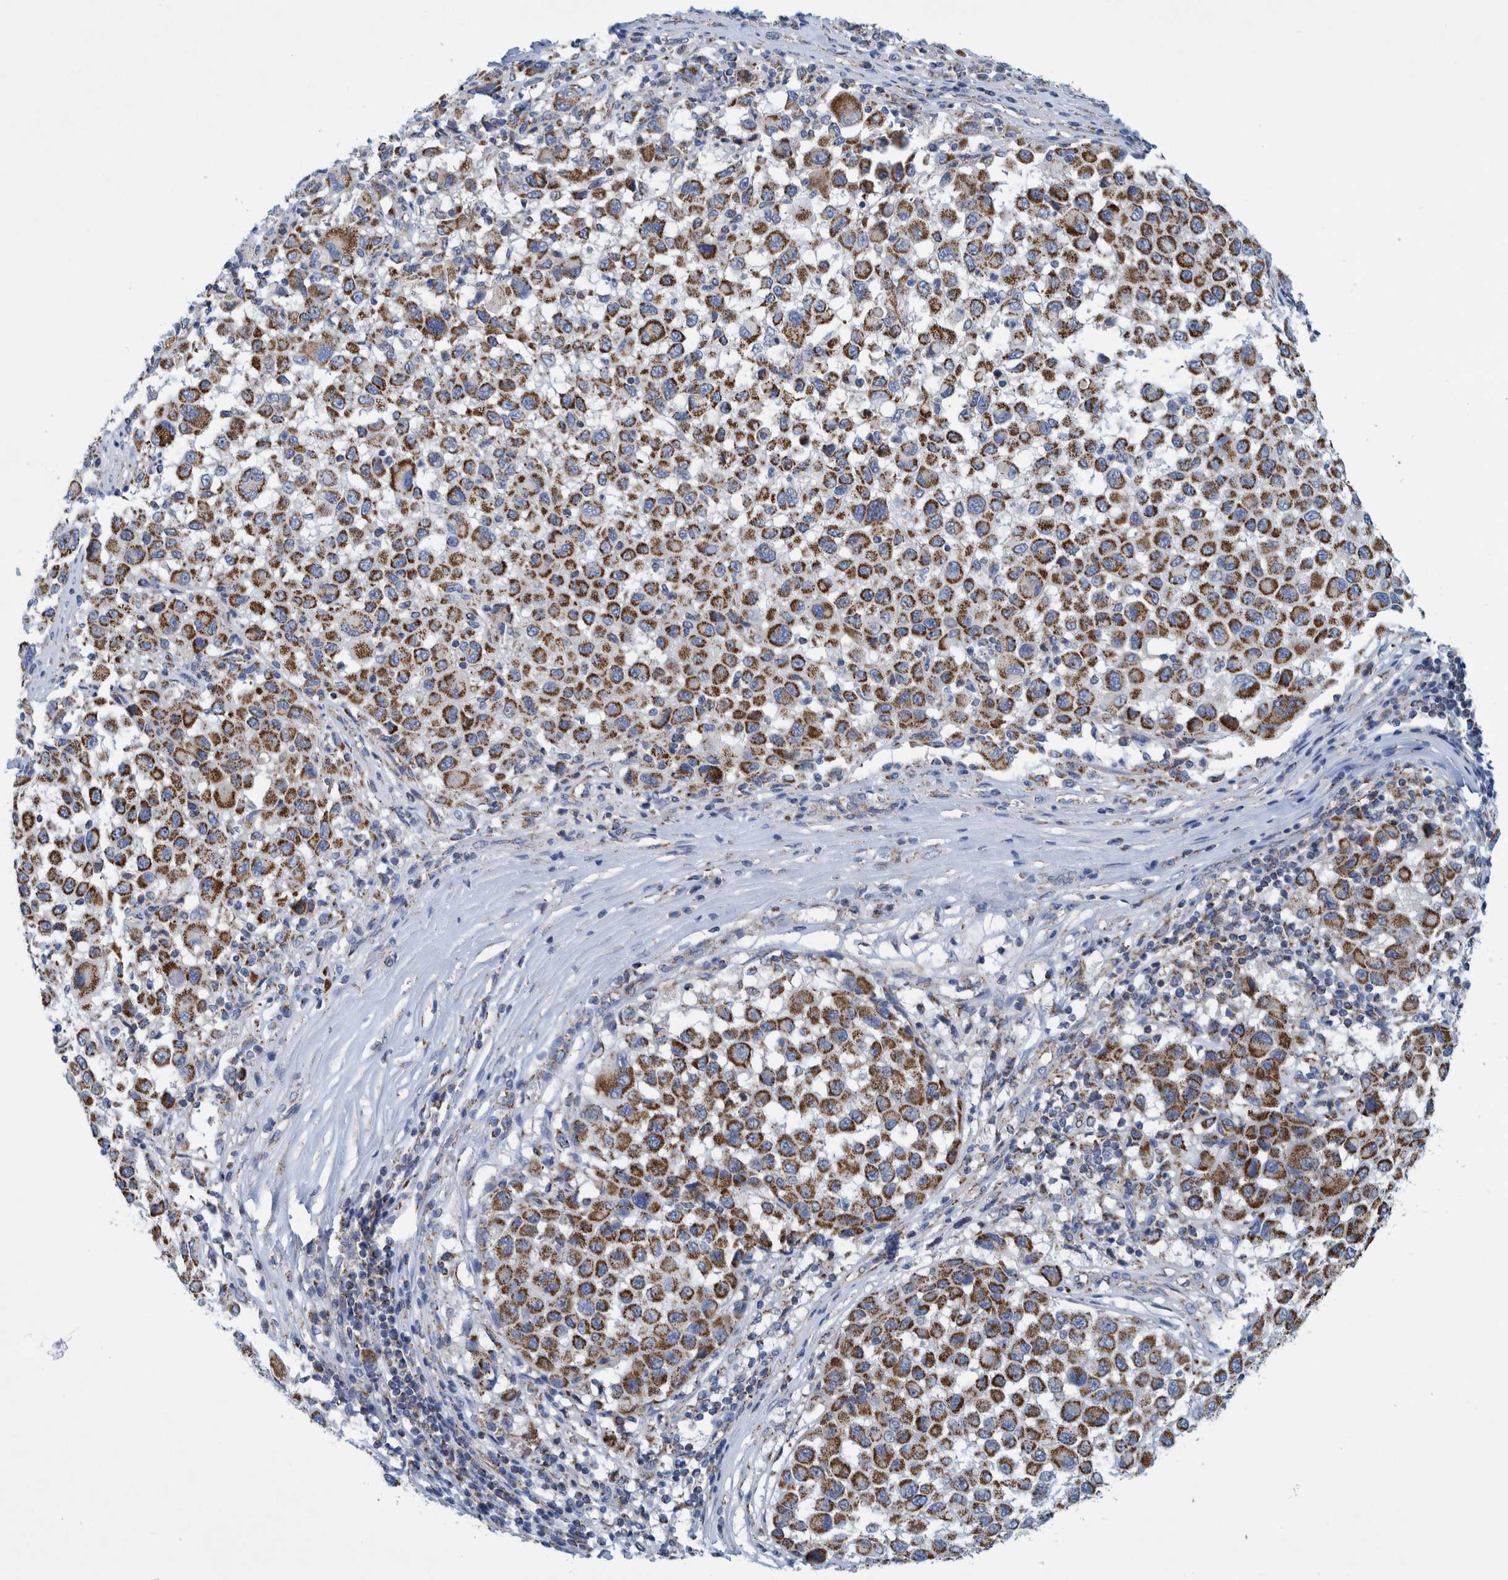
{"staining": {"intensity": "strong", "quantity": ">75%", "location": "cytoplasmic/membranous"}, "tissue": "melanoma", "cell_type": "Tumor cells", "image_type": "cancer", "snomed": [{"axis": "morphology", "description": "Malignant melanoma, Metastatic site"}, {"axis": "topography", "description": "Lymph node"}], "caption": "Brown immunohistochemical staining in human melanoma displays strong cytoplasmic/membranous expression in about >75% of tumor cells.", "gene": "MRPS7", "patient": {"sex": "male", "age": 61}}